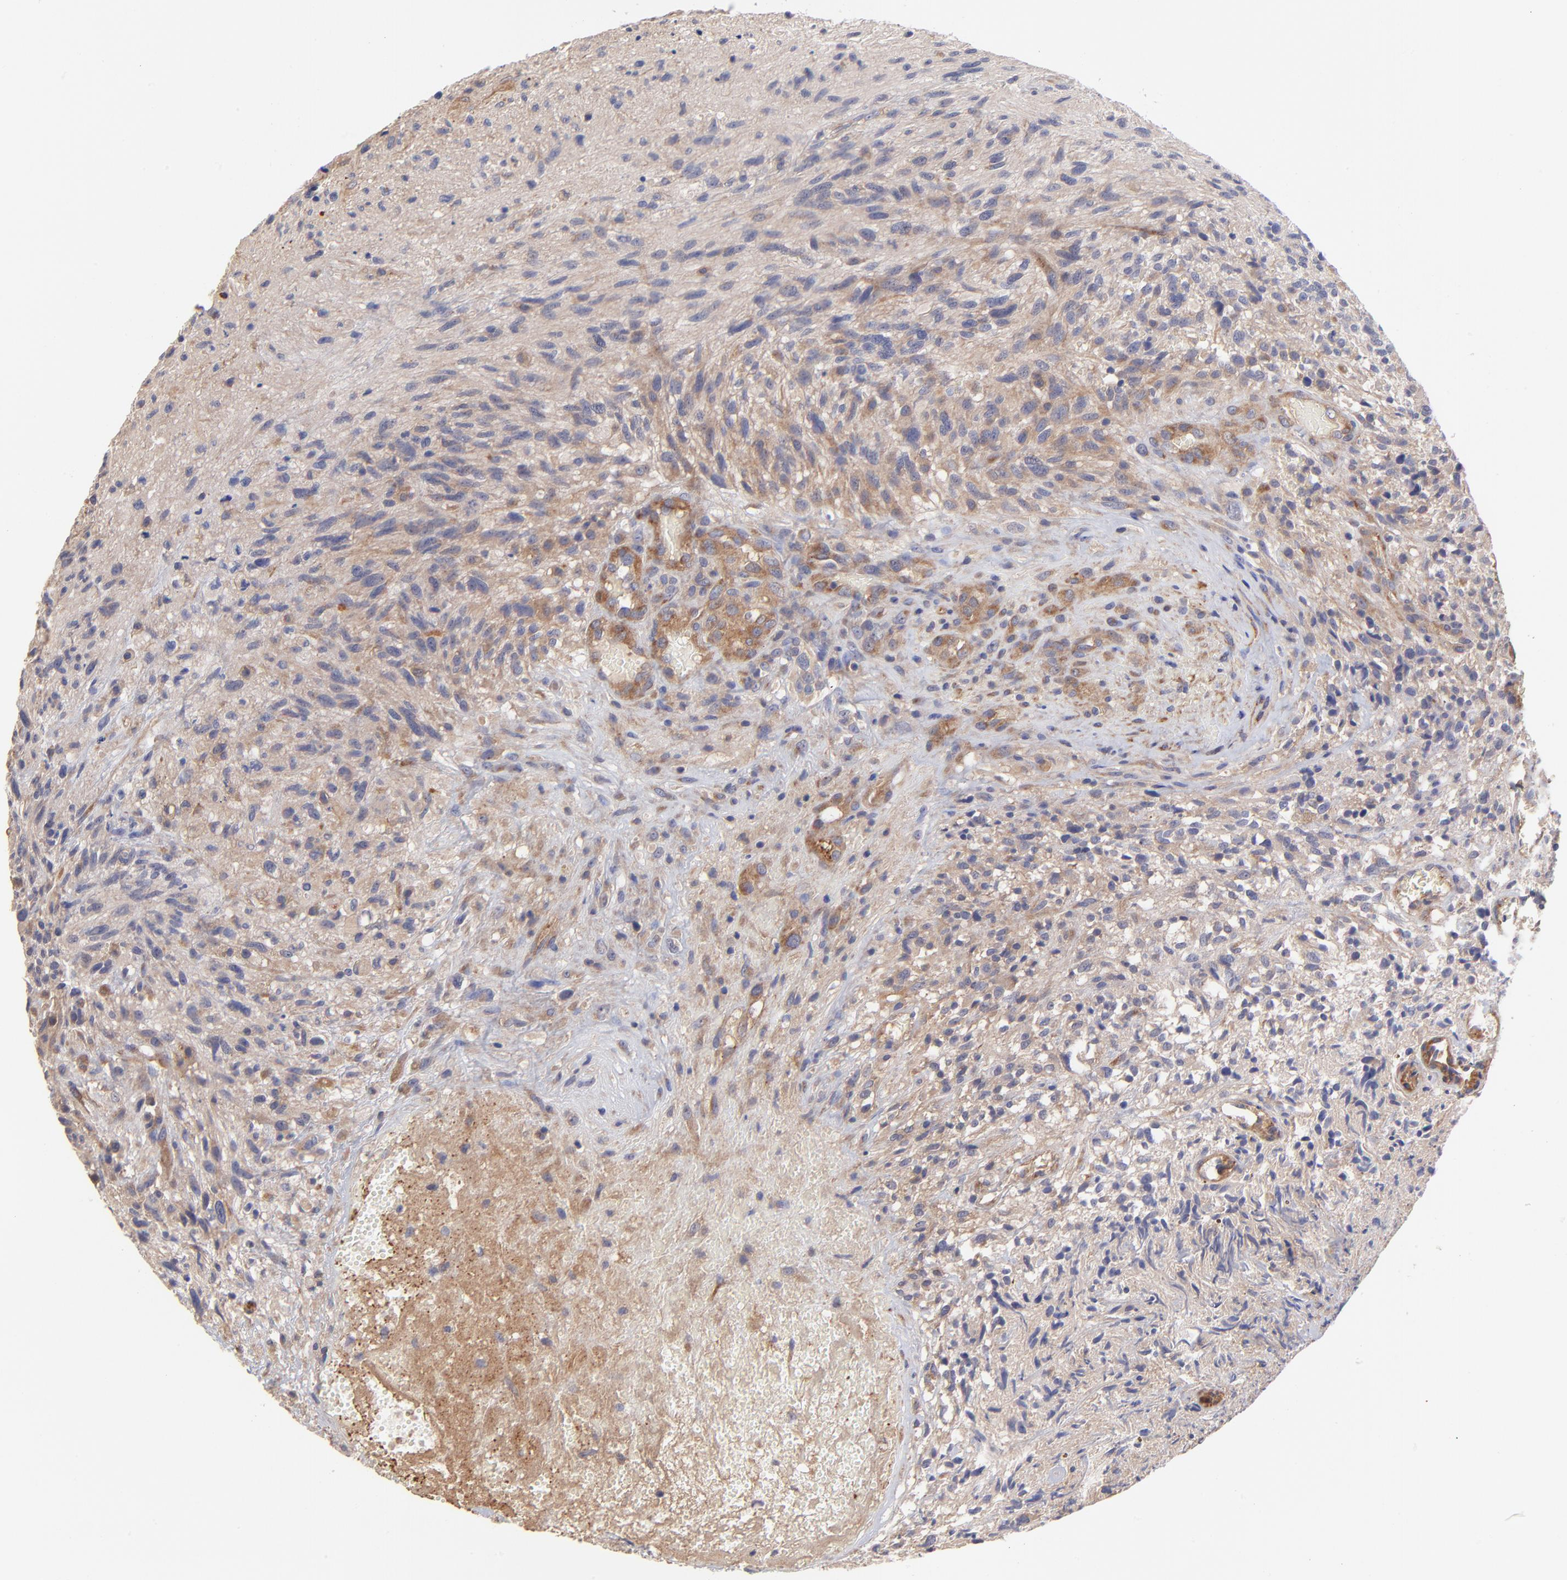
{"staining": {"intensity": "moderate", "quantity": "25%-75%", "location": "cytoplasmic/membranous"}, "tissue": "glioma", "cell_type": "Tumor cells", "image_type": "cancer", "snomed": [{"axis": "morphology", "description": "Normal tissue, NOS"}, {"axis": "morphology", "description": "Glioma, malignant, High grade"}, {"axis": "topography", "description": "Cerebral cortex"}], "caption": "Malignant glioma (high-grade) was stained to show a protein in brown. There is medium levels of moderate cytoplasmic/membranous positivity in approximately 25%-75% of tumor cells.", "gene": "ASB7", "patient": {"sex": "male", "age": 75}}